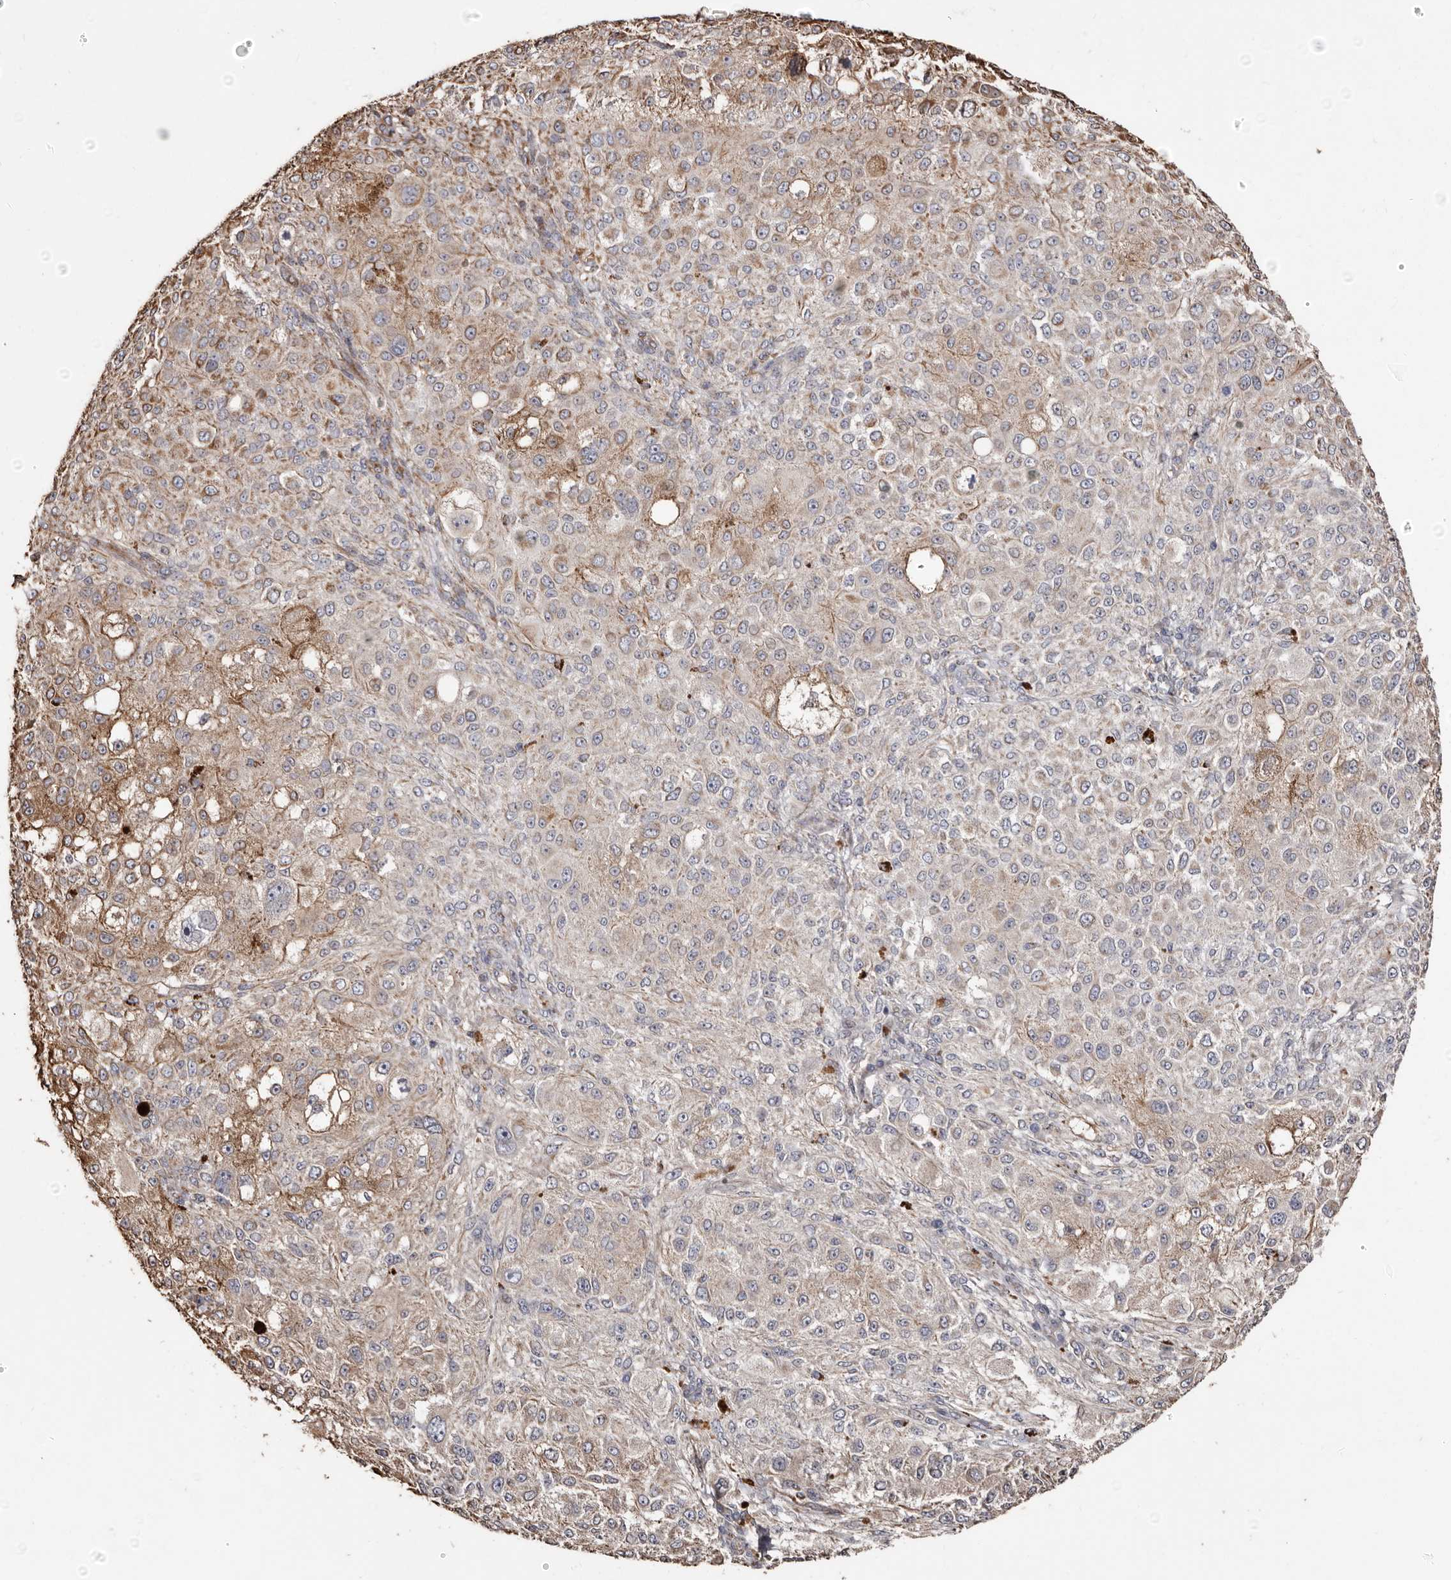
{"staining": {"intensity": "moderate", "quantity": "25%-75%", "location": "cytoplasmic/membranous"}, "tissue": "melanoma", "cell_type": "Tumor cells", "image_type": "cancer", "snomed": [{"axis": "morphology", "description": "Necrosis, NOS"}, {"axis": "morphology", "description": "Malignant melanoma, NOS"}, {"axis": "topography", "description": "Skin"}], "caption": "Human malignant melanoma stained with a protein marker demonstrates moderate staining in tumor cells.", "gene": "MACC1", "patient": {"sex": "female", "age": 87}}